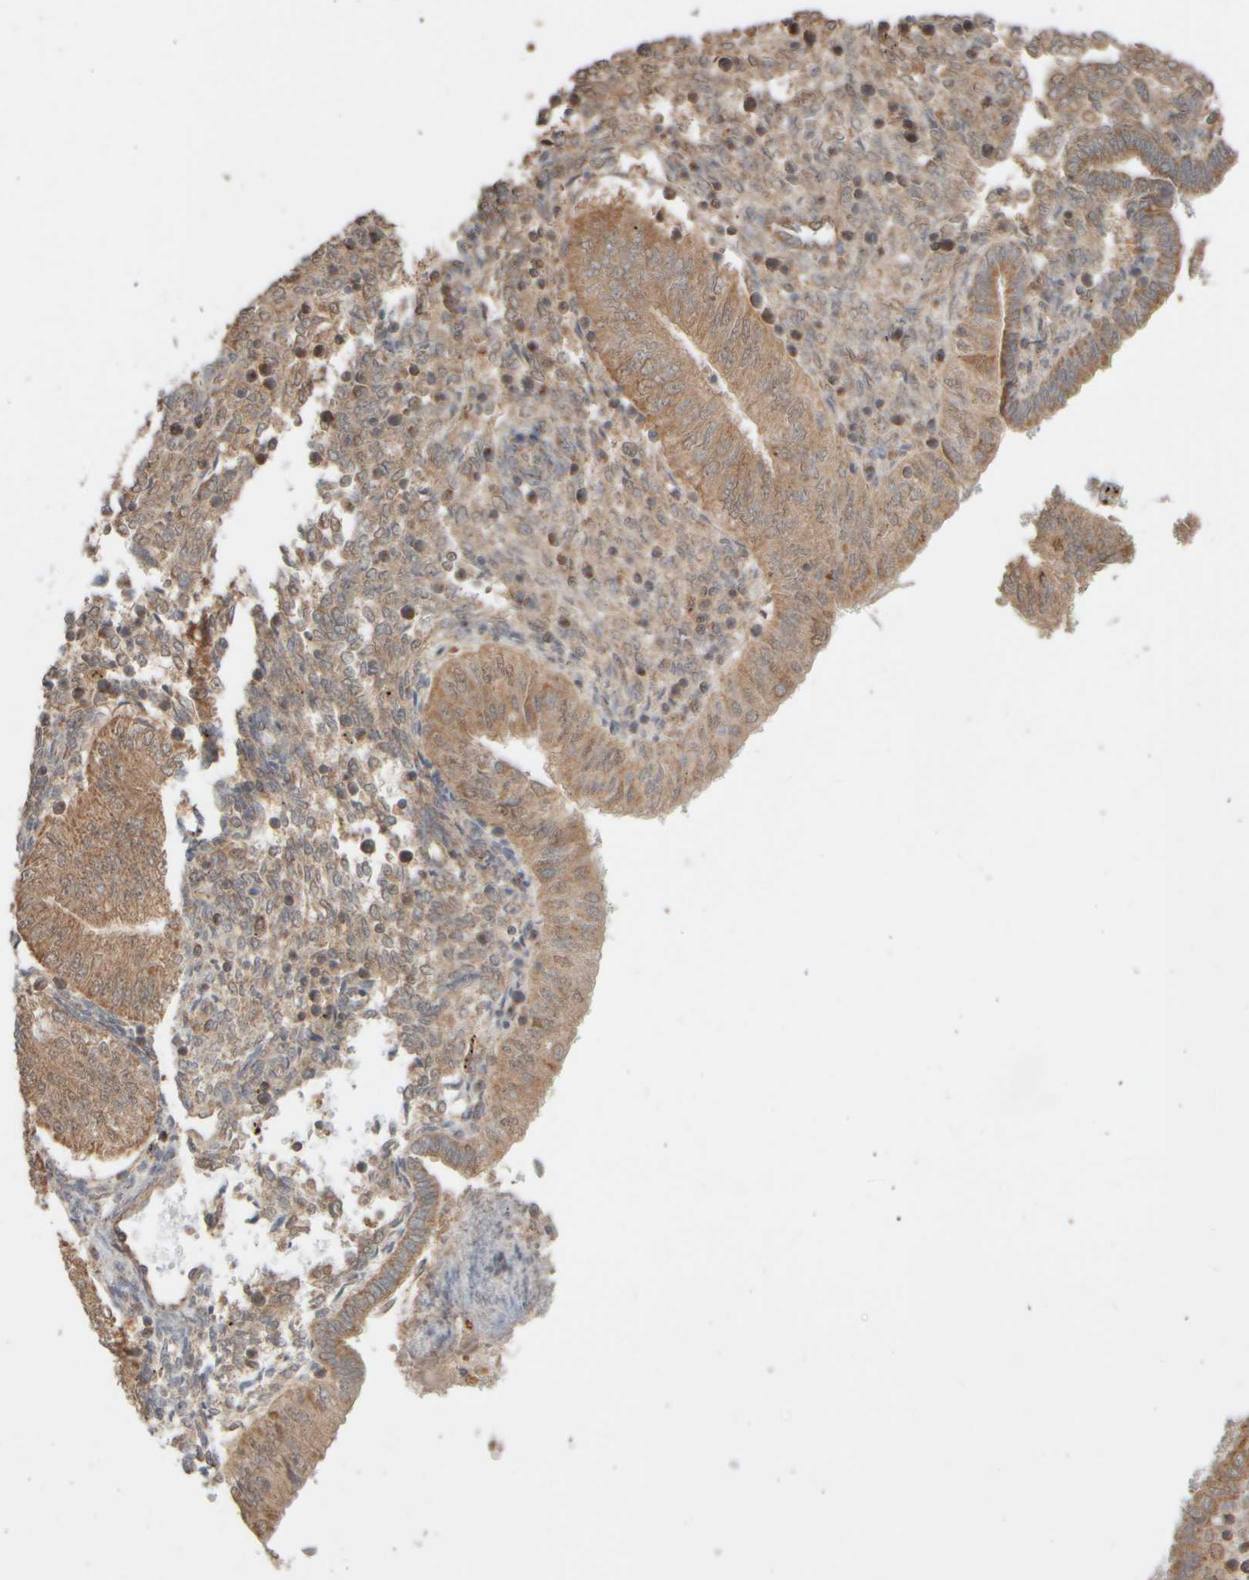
{"staining": {"intensity": "moderate", "quantity": ">75%", "location": "cytoplasmic/membranous"}, "tissue": "endometrial cancer", "cell_type": "Tumor cells", "image_type": "cancer", "snomed": [{"axis": "morphology", "description": "Normal tissue, NOS"}, {"axis": "morphology", "description": "Adenocarcinoma, NOS"}, {"axis": "topography", "description": "Endometrium"}], "caption": "Adenocarcinoma (endometrial) stained with a protein marker demonstrates moderate staining in tumor cells.", "gene": "EIF2B3", "patient": {"sex": "female", "age": 53}}